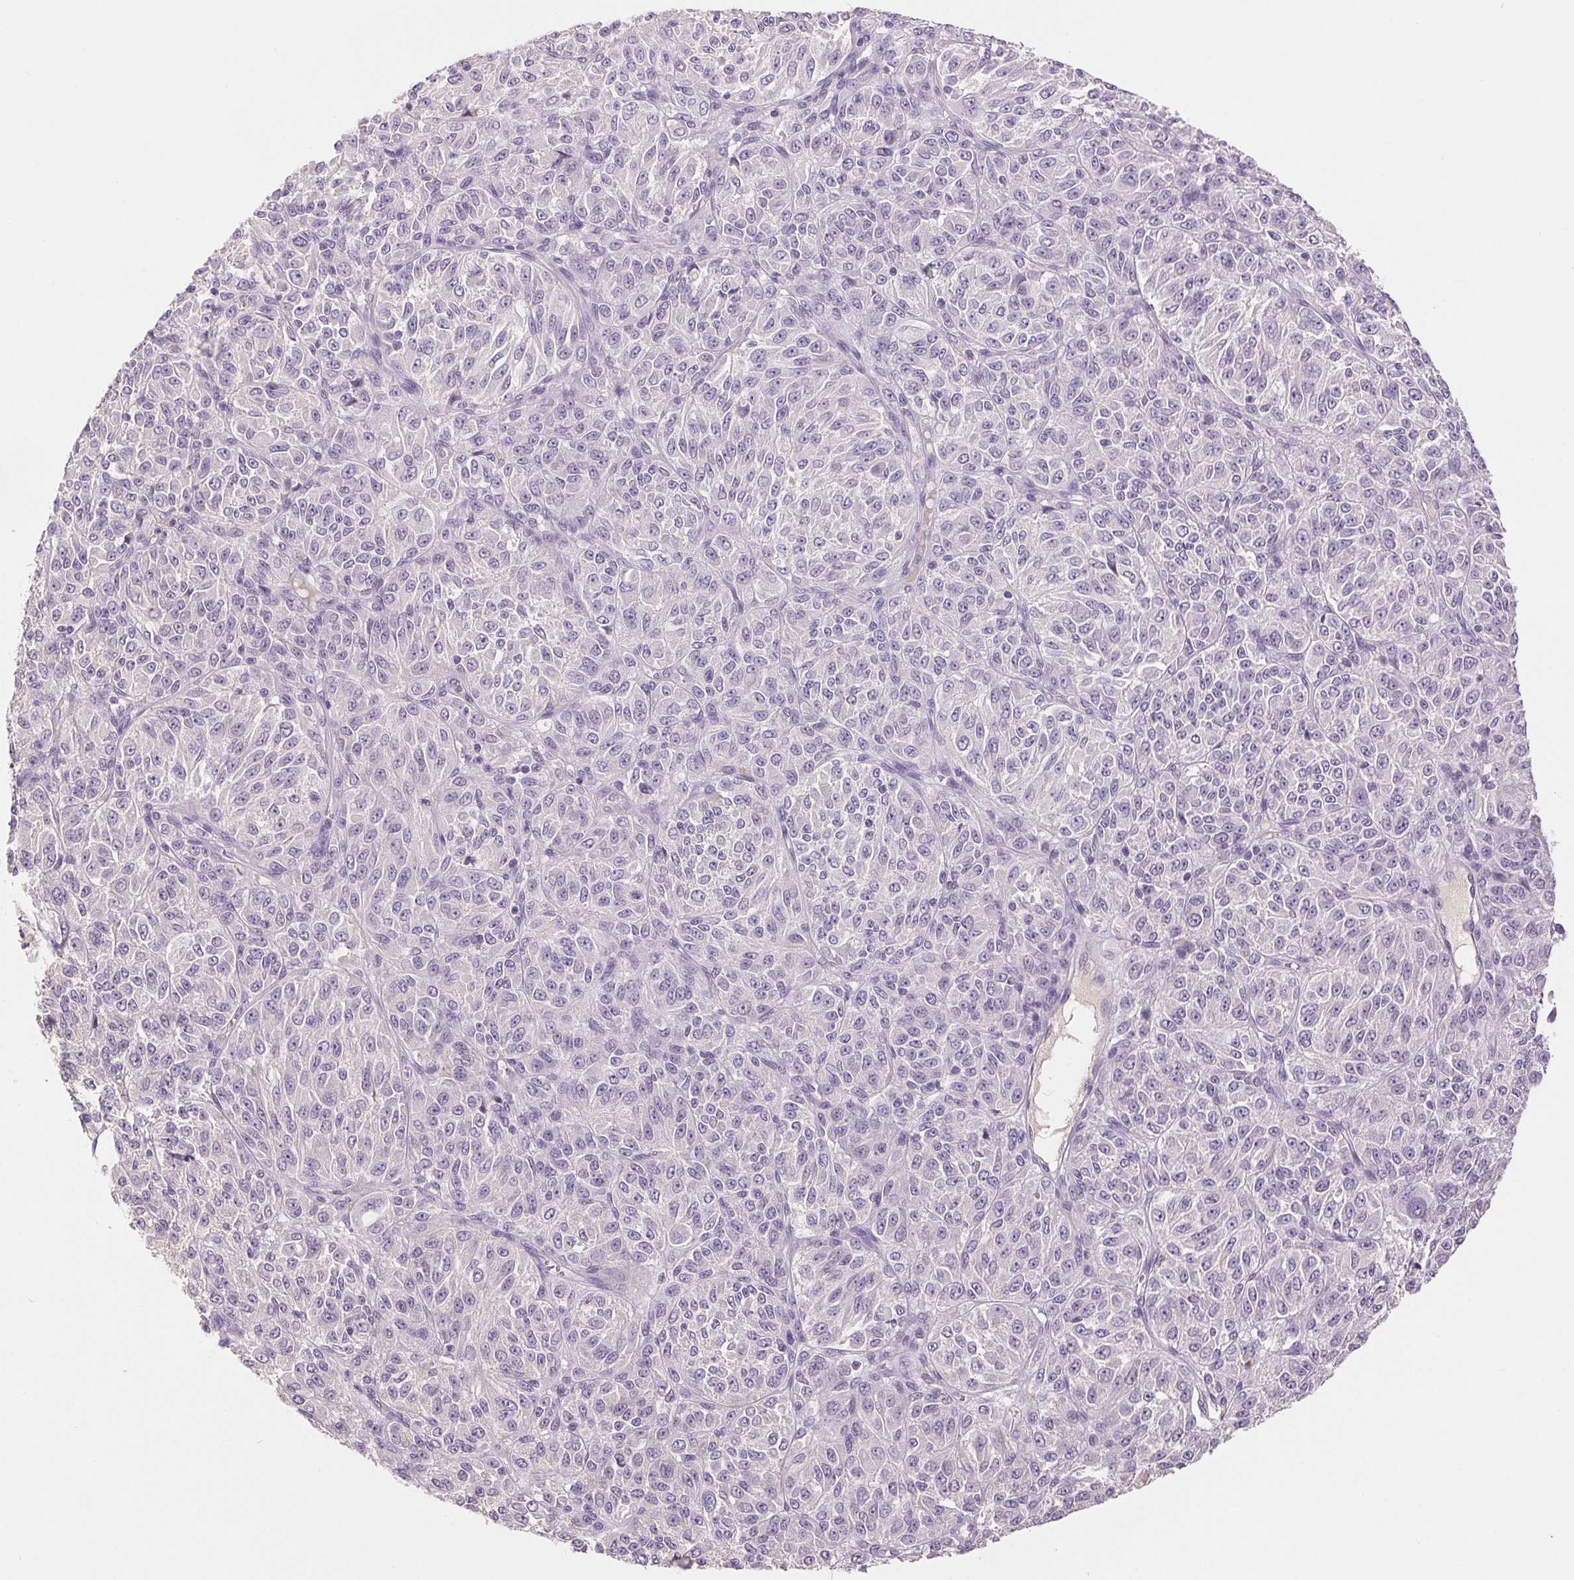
{"staining": {"intensity": "negative", "quantity": "none", "location": "none"}, "tissue": "melanoma", "cell_type": "Tumor cells", "image_type": "cancer", "snomed": [{"axis": "morphology", "description": "Malignant melanoma, Metastatic site"}, {"axis": "topography", "description": "Brain"}], "caption": "Malignant melanoma (metastatic site) was stained to show a protein in brown. There is no significant expression in tumor cells.", "gene": "FXYD4", "patient": {"sex": "female", "age": 56}}